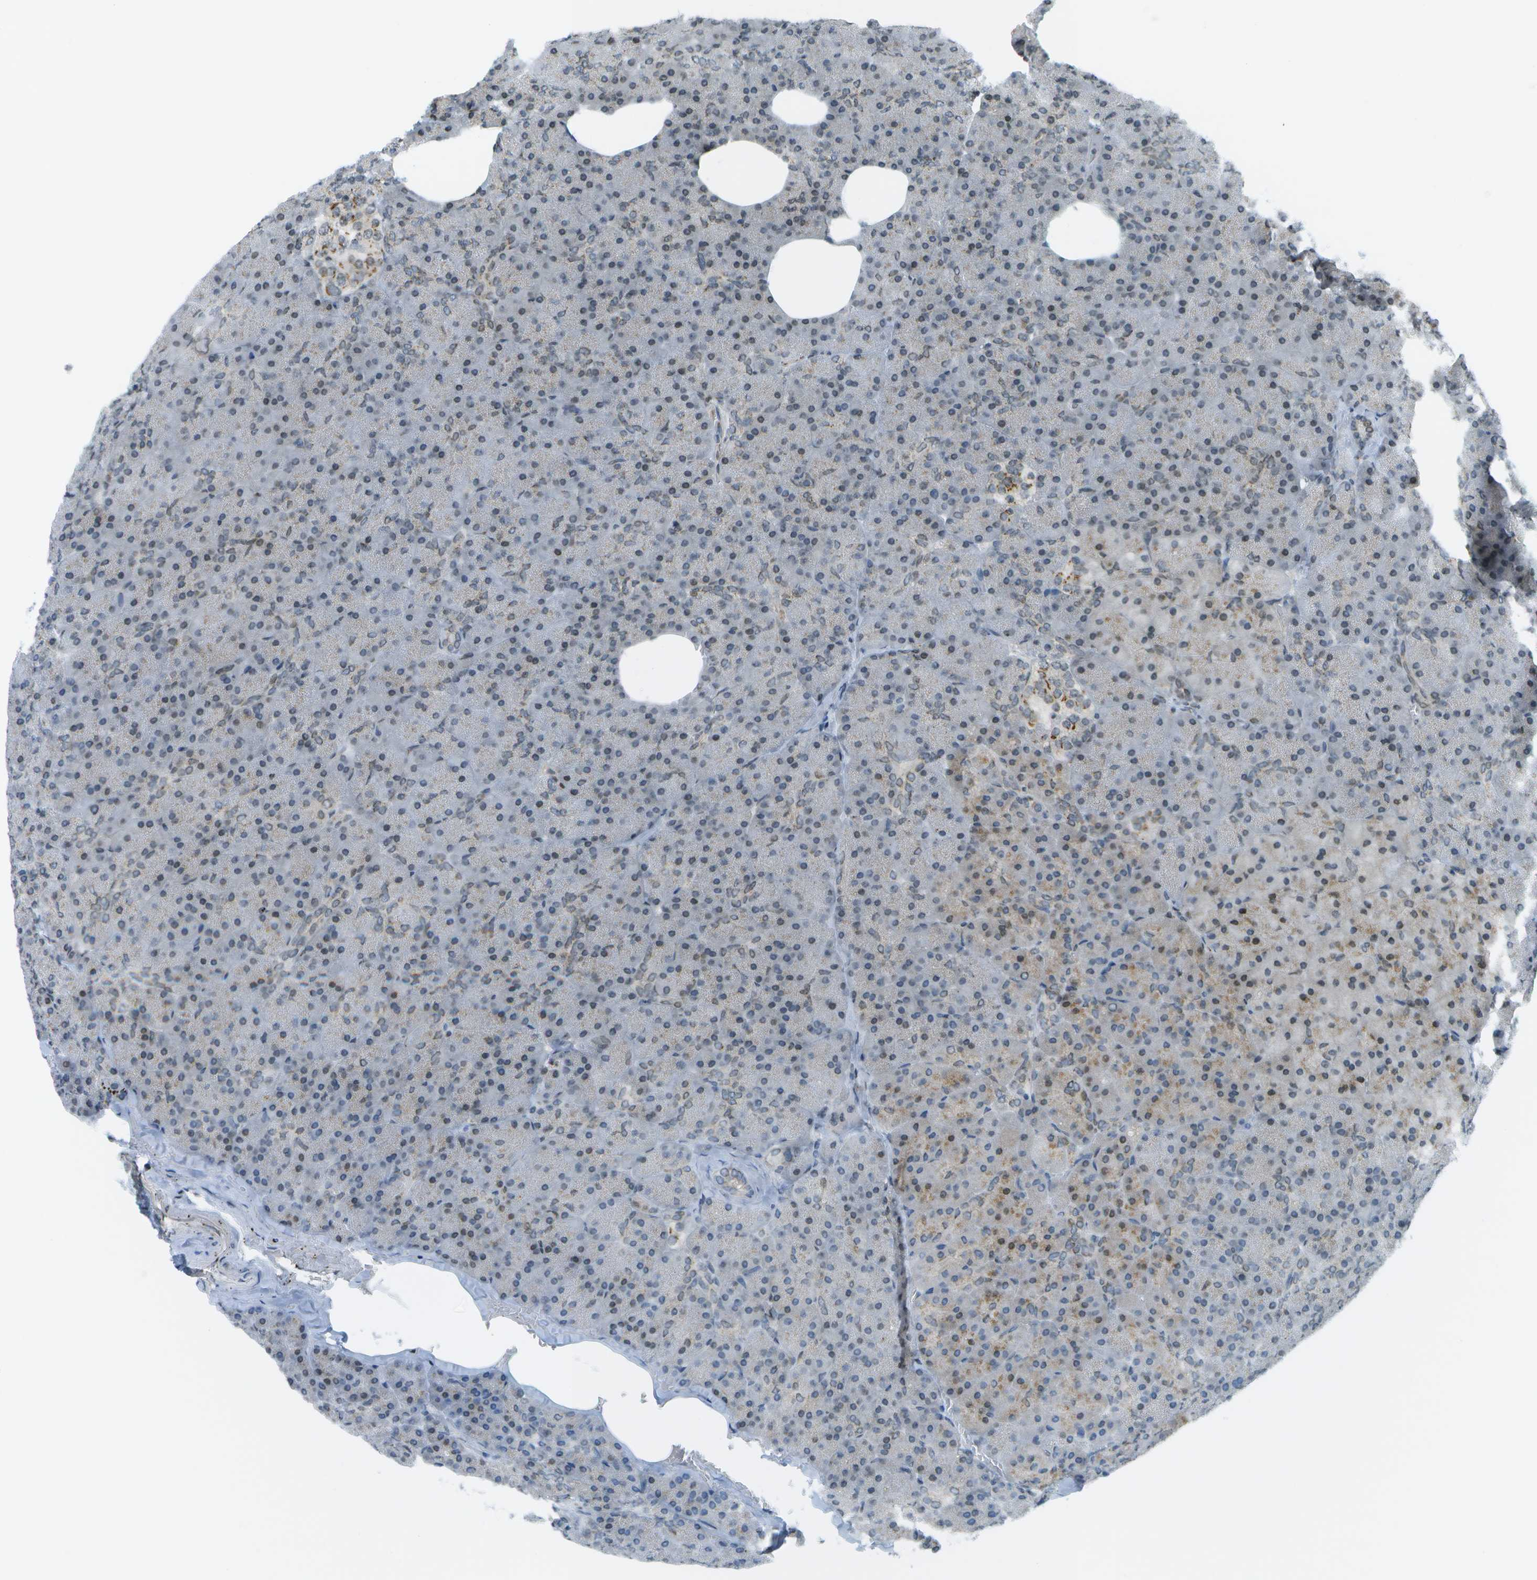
{"staining": {"intensity": "moderate", "quantity": "25%-75%", "location": "cytoplasmic/membranous,nuclear"}, "tissue": "pancreas", "cell_type": "Exocrine glandular cells", "image_type": "normal", "snomed": [{"axis": "morphology", "description": "Normal tissue, NOS"}, {"axis": "topography", "description": "Pancreas"}], "caption": "Normal pancreas was stained to show a protein in brown. There is medium levels of moderate cytoplasmic/membranous,nuclear staining in approximately 25%-75% of exocrine glandular cells. The staining was performed using DAB (3,3'-diaminobenzidine) to visualize the protein expression in brown, while the nuclei were stained in blue with hematoxylin (Magnification: 20x).", "gene": "EVC", "patient": {"sex": "female", "age": 35}}